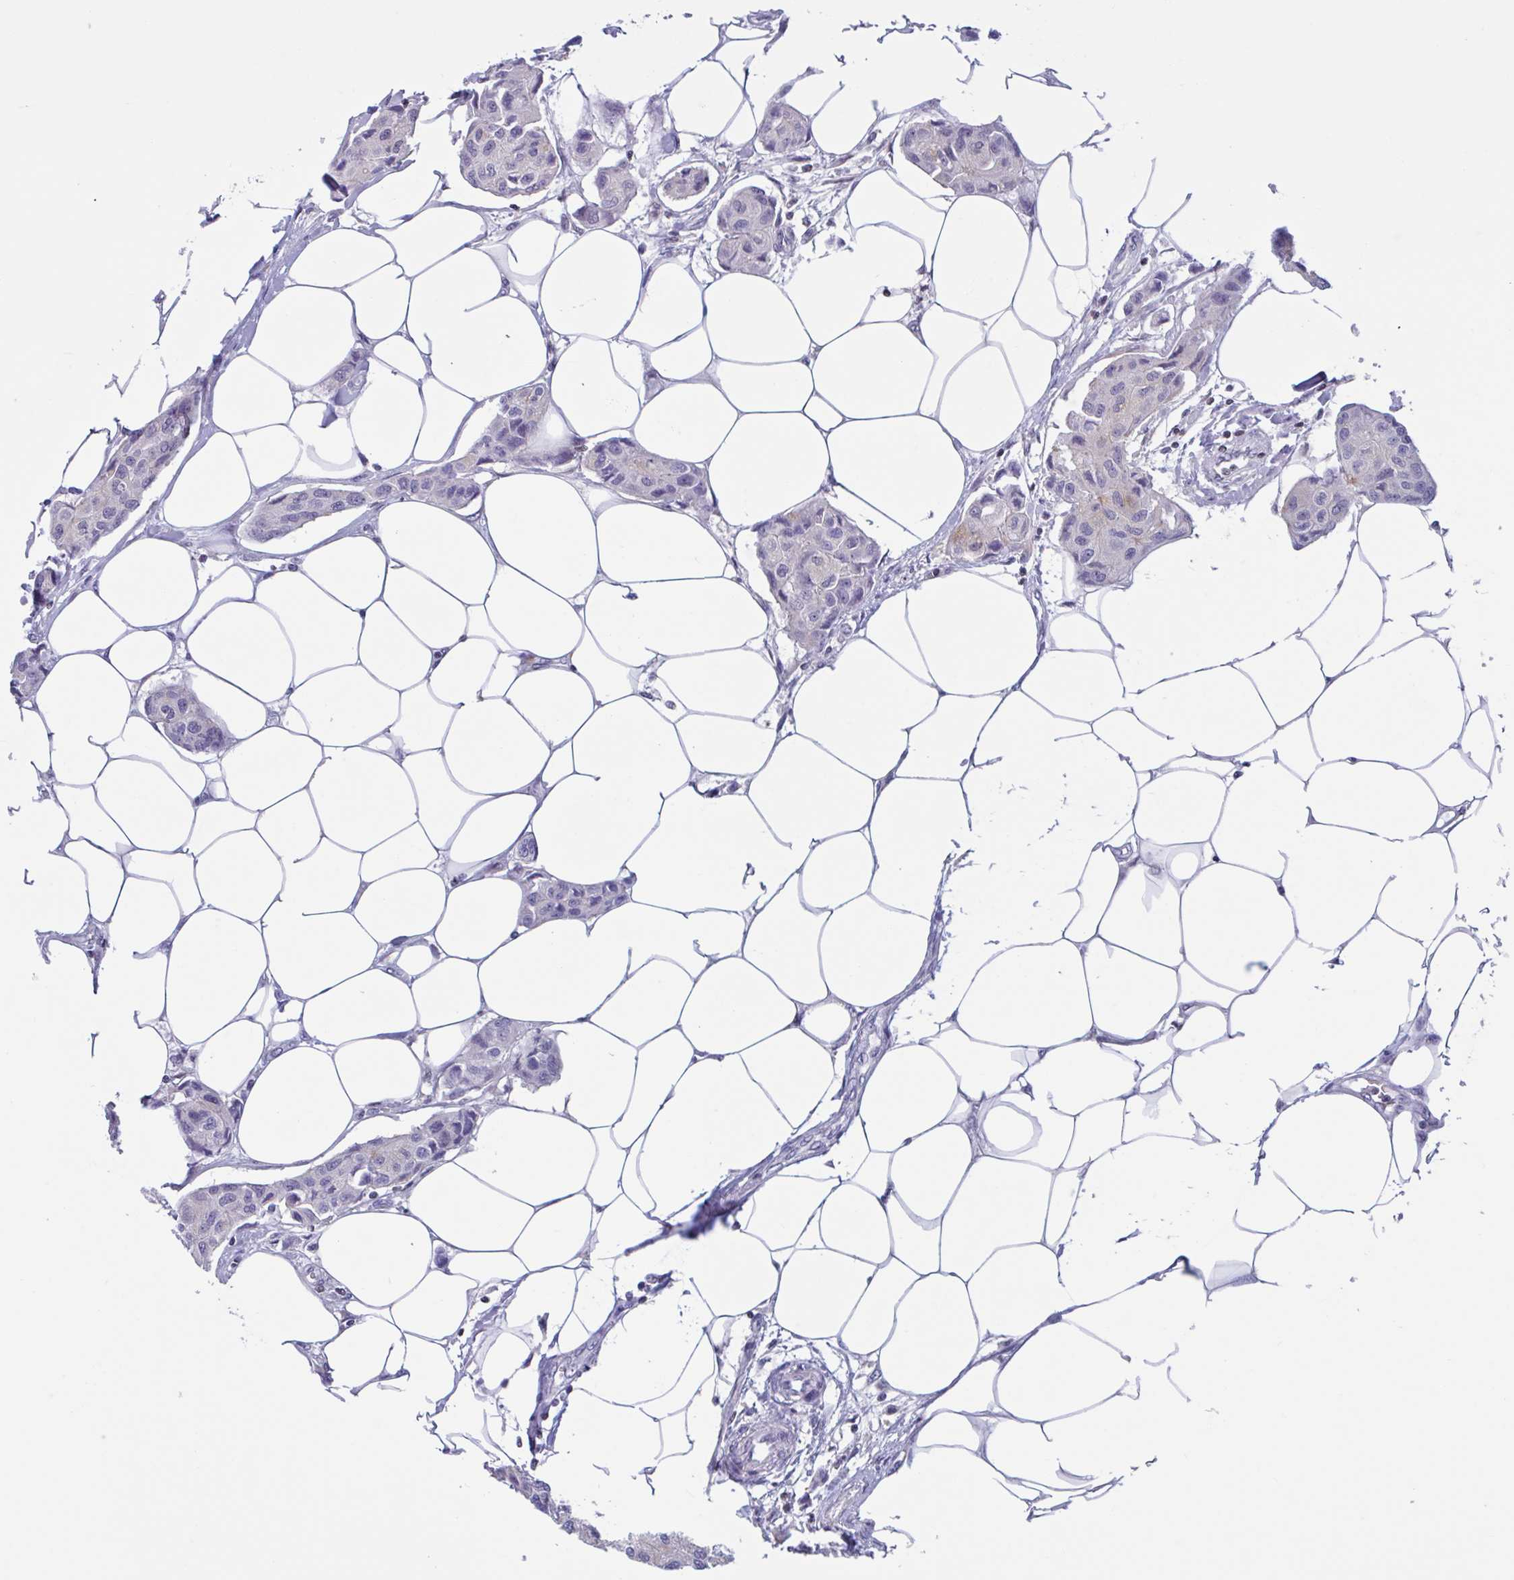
{"staining": {"intensity": "weak", "quantity": "<25%", "location": "cytoplasmic/membranous"}, "tissue": "breast cancer", "cell_type": "Tumor cells", "image_type": "cancer", "snomed": [{"axis": "morphology", "description": "Duct carcinoma"}, {"axis": "topography", "description": "Breast"}, {"axis": "topography", "description": "Lymph node"}], "caption": "Tumor cells show no significant staining in breast infiltrating ductal carcinoma.", "gene": "SNX11", "patient": {"sex": "female", "age": 80}}